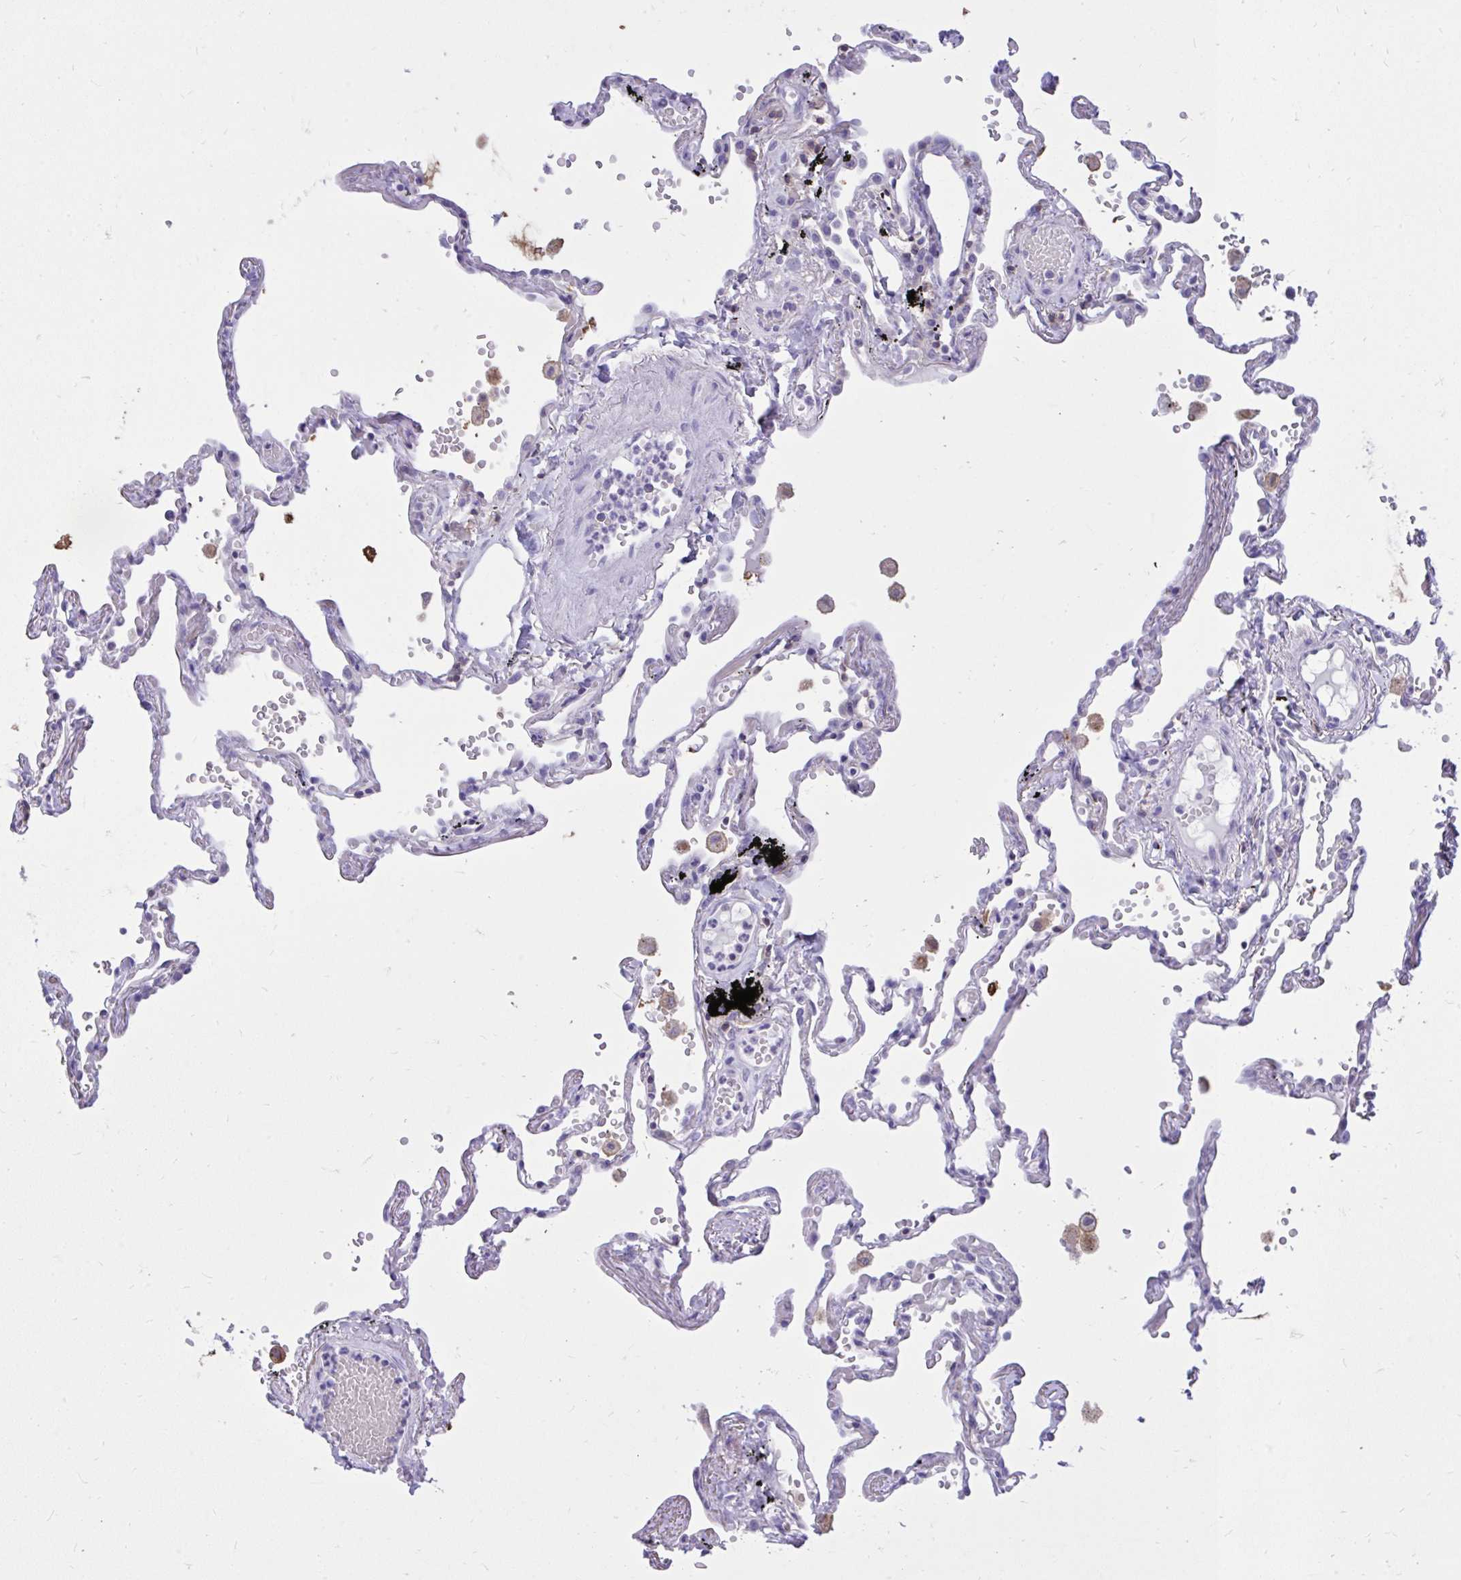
{"staining": {"intensity": "negative", "quantity": "none", "location": "none"}, "tissue": "lung", "cell_type": "Alveolar cells", "image_type": "normal", "snomed": [{"axis": "morphology", "description": "Normal tissue, NOS"}, {"axis": "topography", "description": "Lung"}], "caption": "This is a histopathology image of IHC staining of normal lung, which shows no expression in alveolar cells. (DAB IHC visualized using brightfield microscopy, high magnification).", "gene": "GPRIN3", "patient": {"sex": "female", "age": 67}}